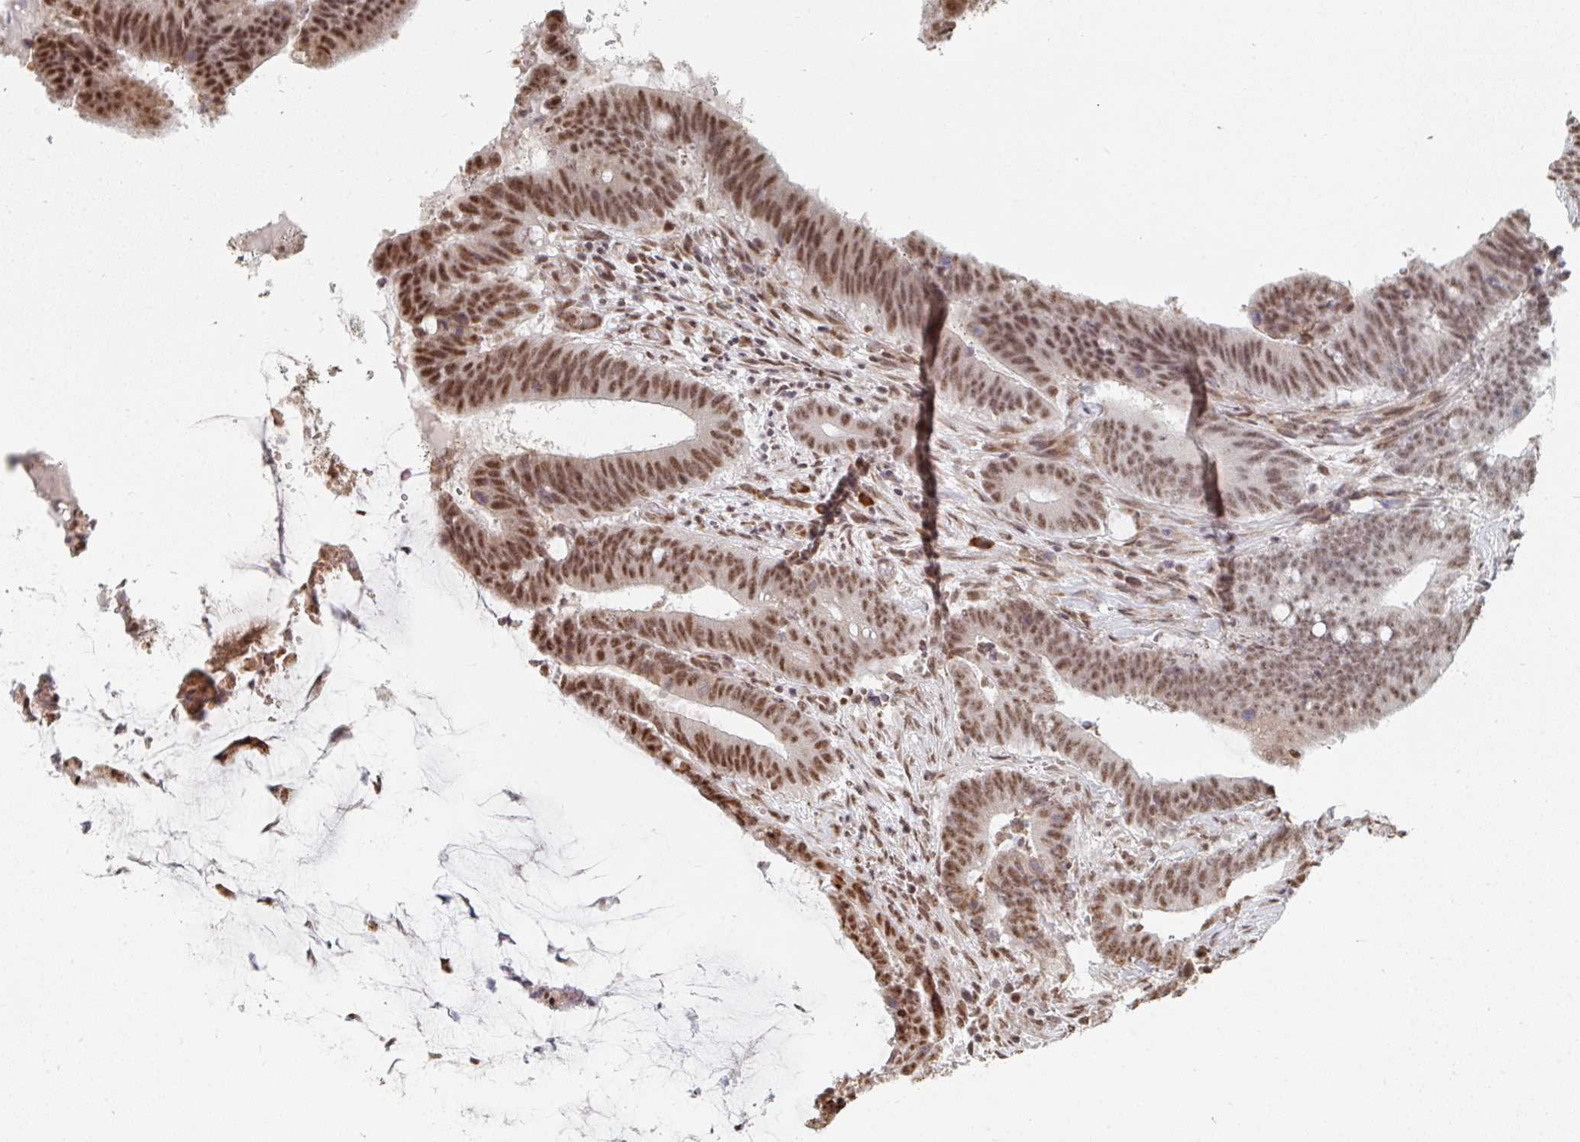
{"staining": {"intensity": "moderate", "quantity": ">75%", "location": "nuclear"}, "tissue": "colorectal cancer", "cell_type": "Tumor cells", "image_type": "cancer", "snomed": [{"axis": "morphology", "description": "Adenocarcinoma, NOS"}, {"axis": "topography", "description": "Colon"}], "caption": "A brown stain shows moderate nuclear staining of a protein in colorectal cancer tumor cells.", "gene": "MBNL1", "patient": {"sex": "female", "age": 43}}